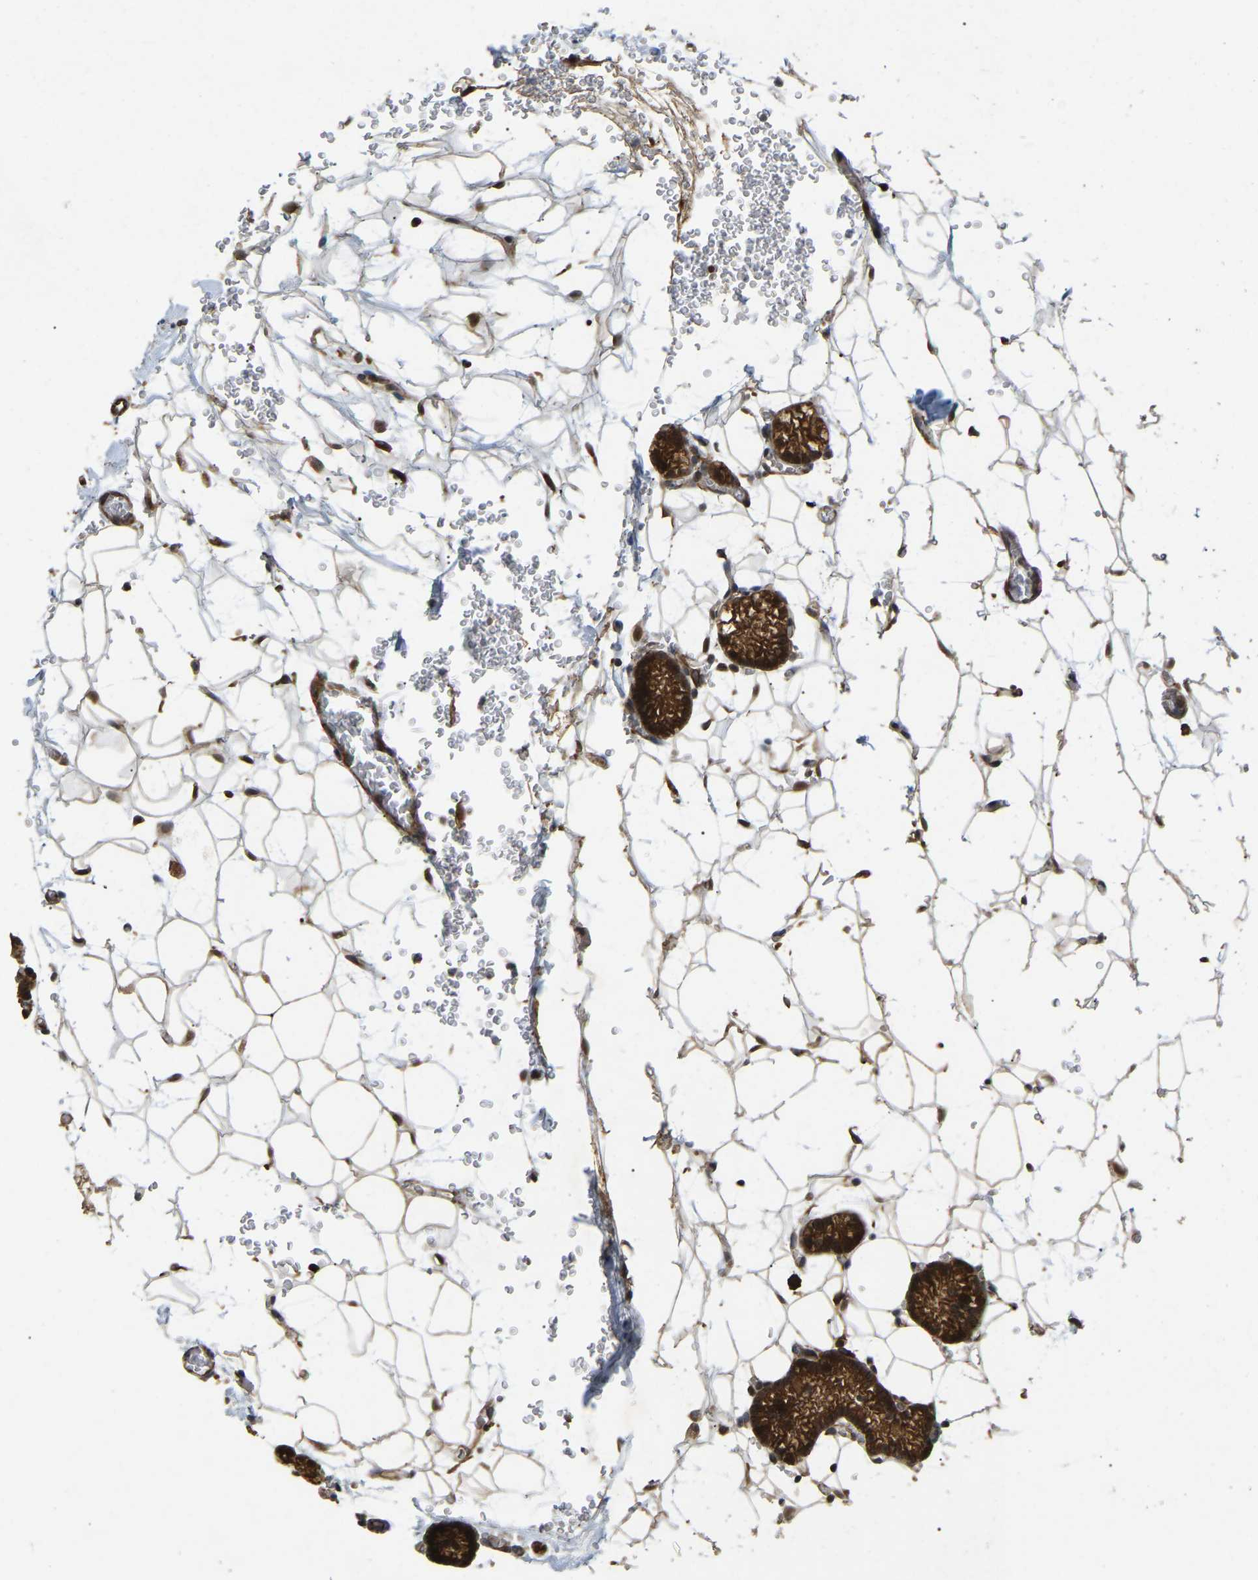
{"staining": {"intensity": "strong", "quantity": ">75%", "location": "cytoplasmic/membranous,nuclear"}, "tissue": "parathyroid gland", "cell_type": "Glandular cells", "image_type": "normal", "snomed": [{"axis": "morphology", "description": "Normal tissue, NOS"}, {"axis": "morphology", "description": "Adenoma, NOS"}, {"axis": "topography", "description": "Parathyroid gland"}], "caption": "IHC (DAB) staining of benign human parathyroid gland exhibits strong cytoplasmic/membranous,nuclear protein positivity in approximately >75% of glandular cells.", "gene": "KIAA1549", "patient": {"sex": "female", "age": 58}}